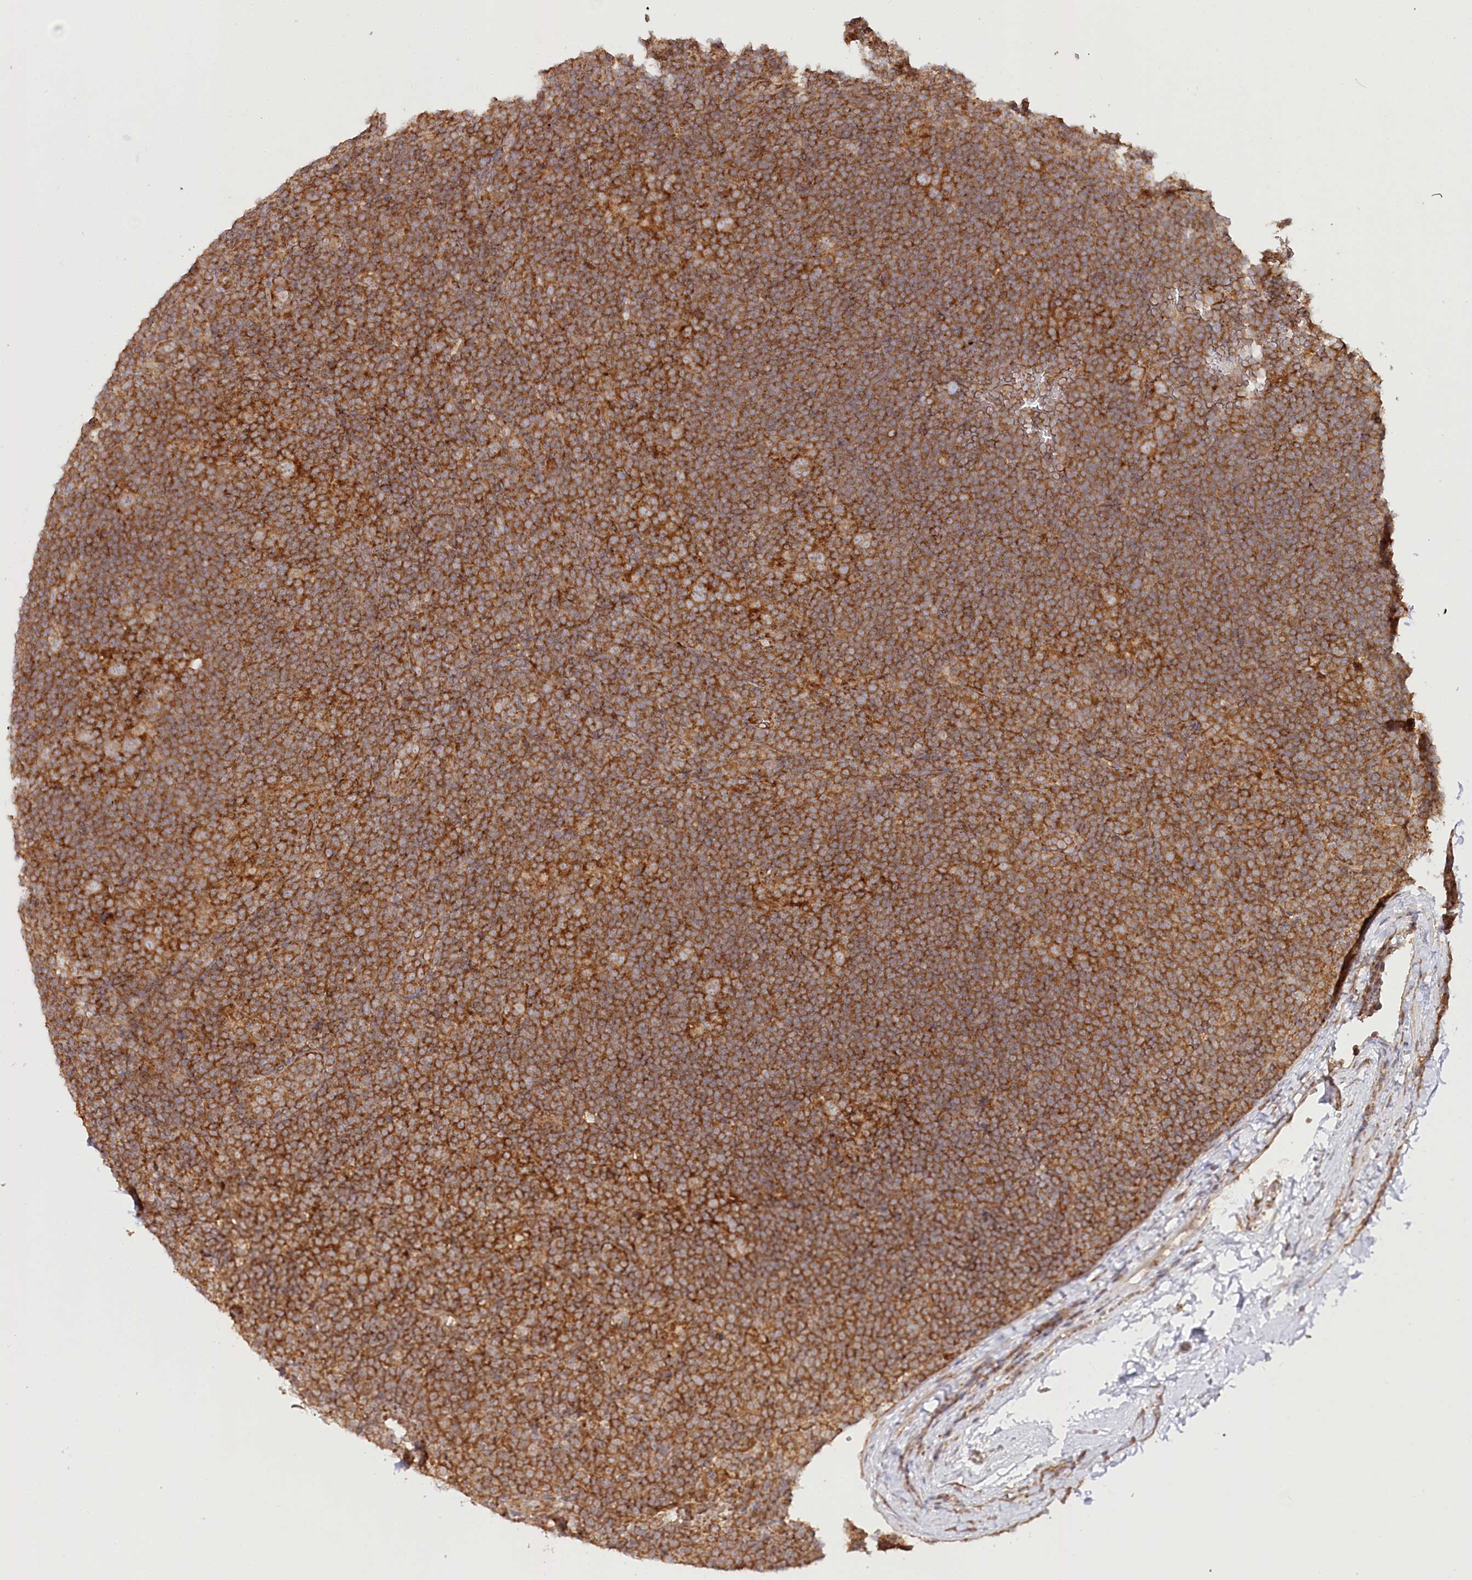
{"staining": {"intensity": "moderate", "quantity": ">75%", "location": "cytoplasmic/membranous"}, "tissue": "lymphoma", "cell_type": "Tumor cells", "image_type": "cancer", "snomed": [{"axis": "morphology", "description": "Hodgkin's disease, NOS"}, {"axis": "topography", "description": "Lymph node"}], "caption": "DAB immunohistochemical staining of lymphoma demonstrates moderate cytoplasmic/membranous protein expression in approximately >75% of tumor cells. (brown staining indicates protein expression, while blue staining denotes nuclei).", "gene": "OTUD4", "patient": {"sex": "female", "age": 57}}